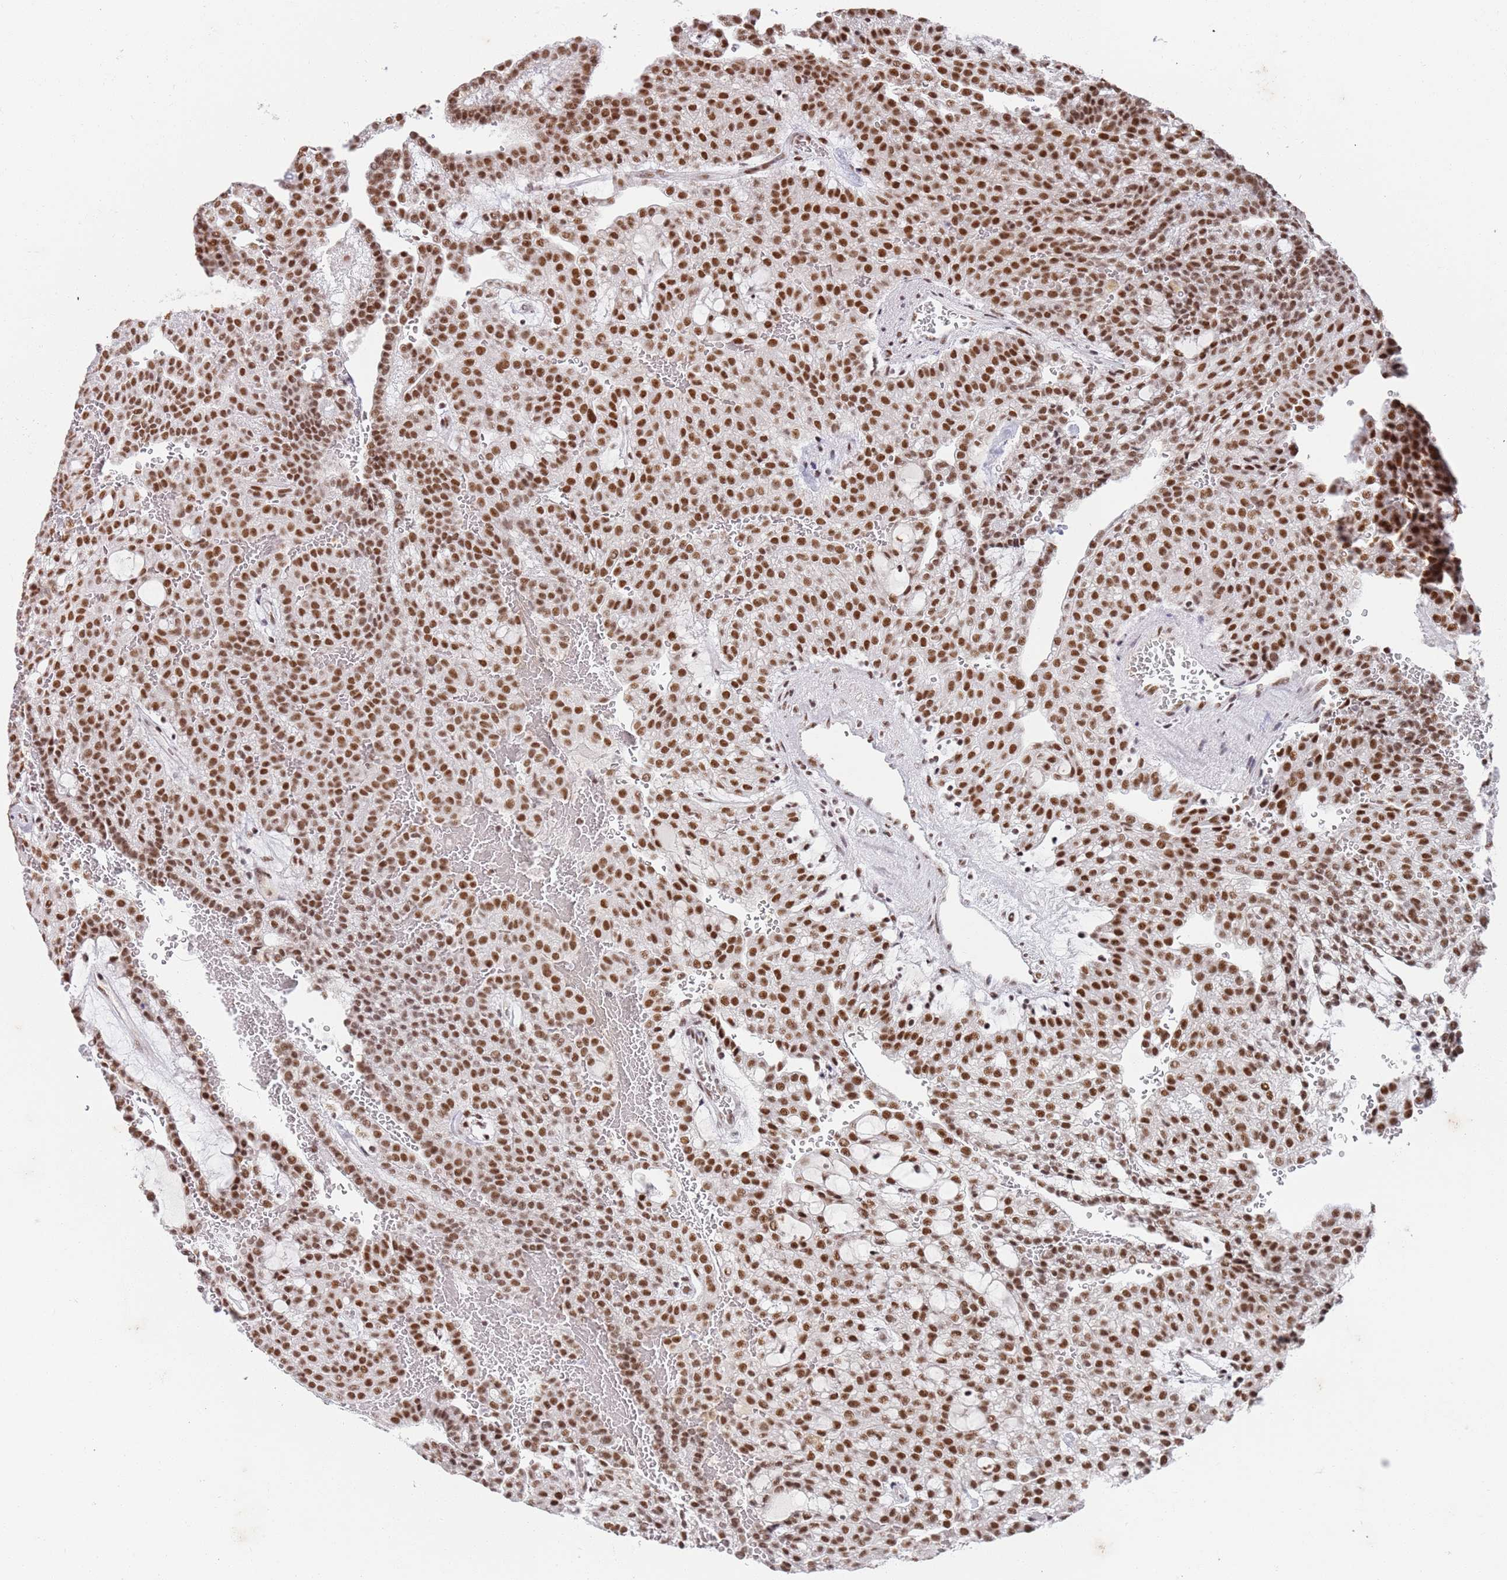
{"staining": {"intensity": "strong", "quantity": ">75%", "location": "nuclear"}, "tissue": "renal cancer", "cell_type": "Tumor cells", "image_type": "cancer", "snomed": [{"axis": "morphology", "description": "Adenocarcinoma, NOS"}, {"axis": "topography", "description": "Kidney"}], "caption": "Immunohistochemistry (IHC) staining of renal adenocarcinoma, which shows high levels of strong nuclear positivity in approximately >75% of tumor cells indicating strong nuclear protein positivity. The staining was performed using DAB (3,3'-diaminobenzidine) (brown) for protein detection and nuclei were counterstained in hematoxylin (blue).", "gene": "AKAP8L", "patient": {"sex": "male", "age": 63}}